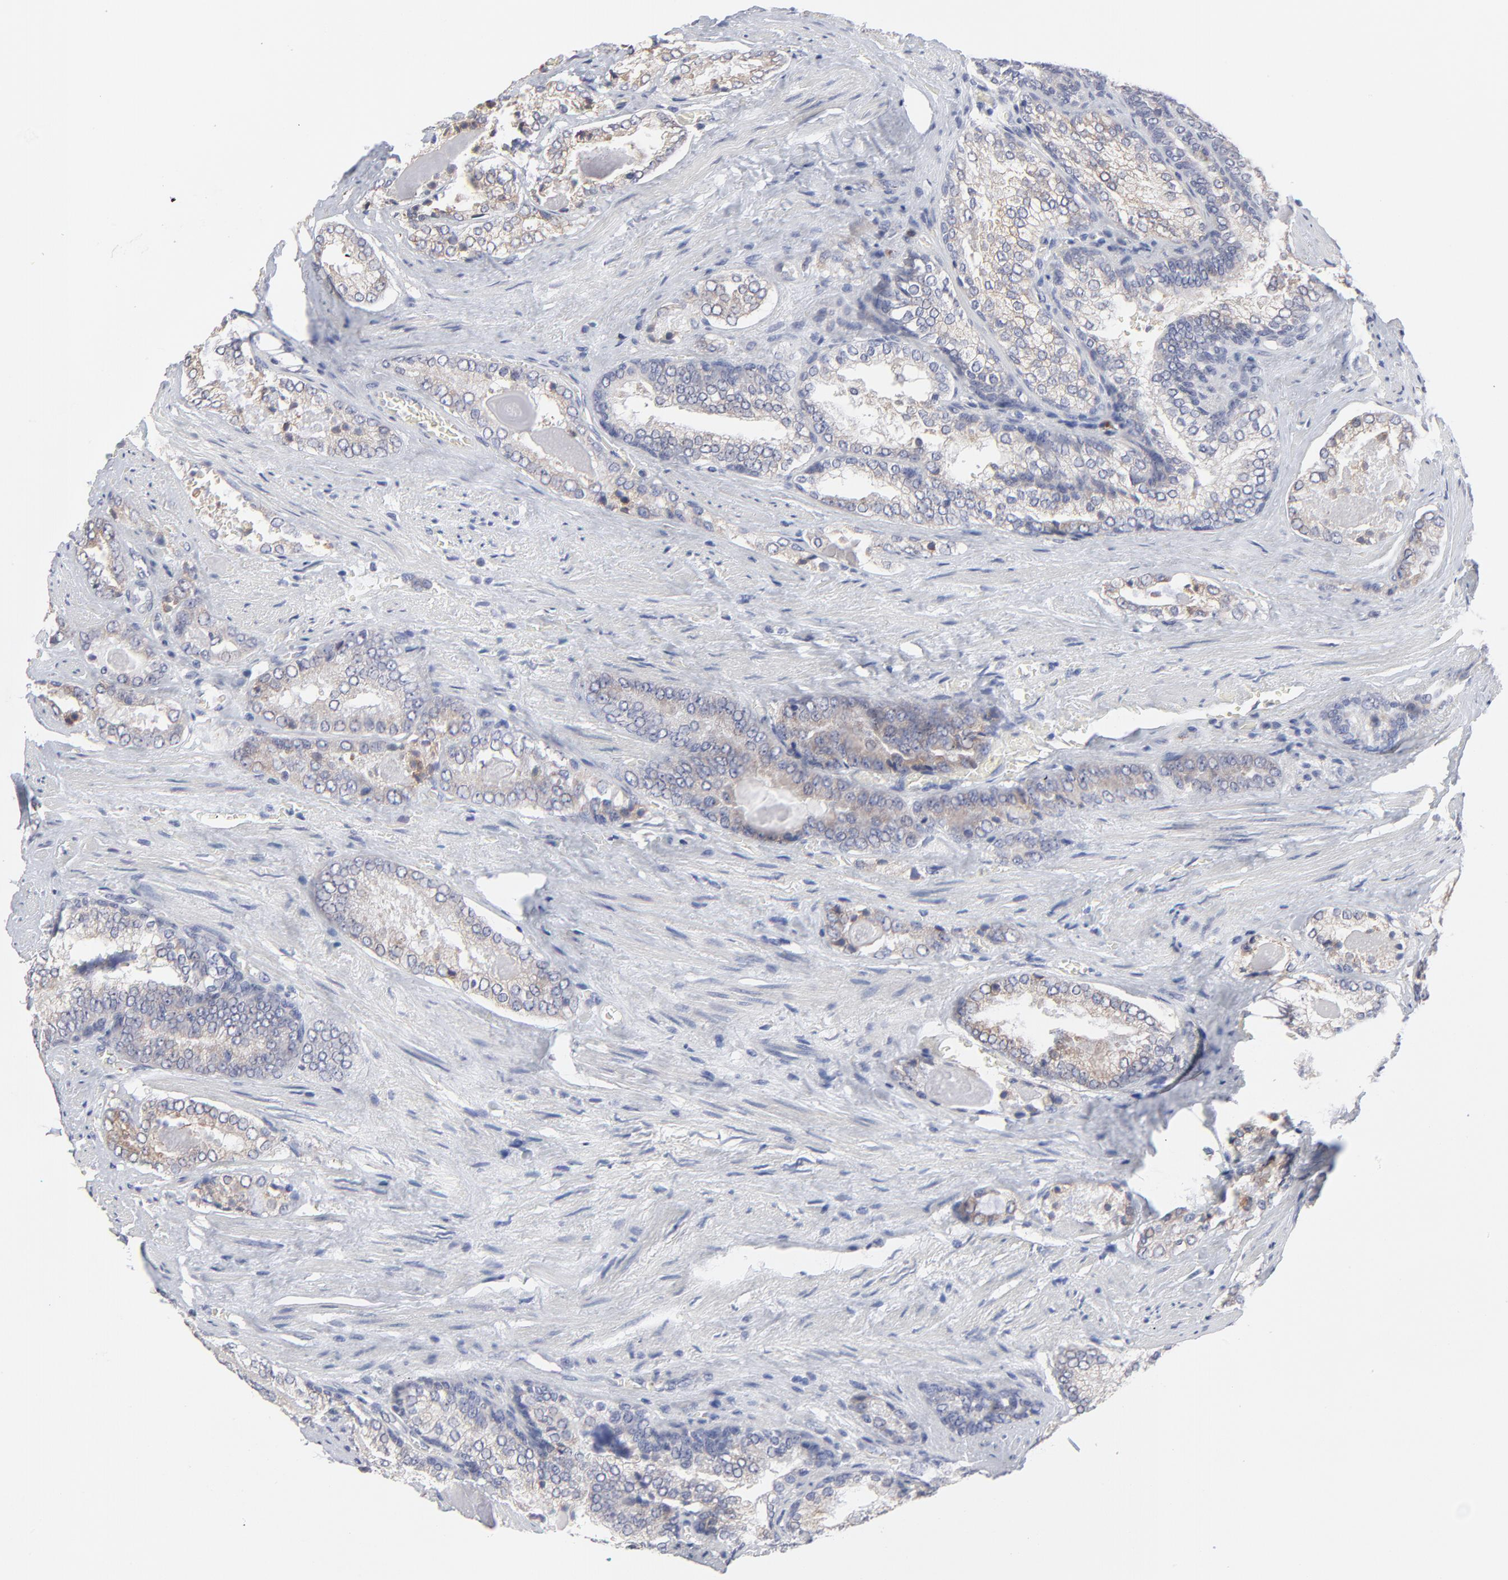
{"staining": {"intensity": "weak", "quantity": ">75%", "location": "cytoplasmic/membranous"}, "tissue": "prostate cancer", "cell_type": "Tumor cells", "image_type": "cancer", "snomed": [{"axis": "morphology", "description": "Adenocarcinoma, Medium grade"}, {"axis": "topography", "description": "Prostate"}], "caption": "A histopathology image of medium-grade adenocarcinoma (prostate) stained for a protein shows weak cytoplasmic/membranous brown staining in tumor cells.", "gene": "TRIM22", "patient": {"sex": "male", "age": 60}}